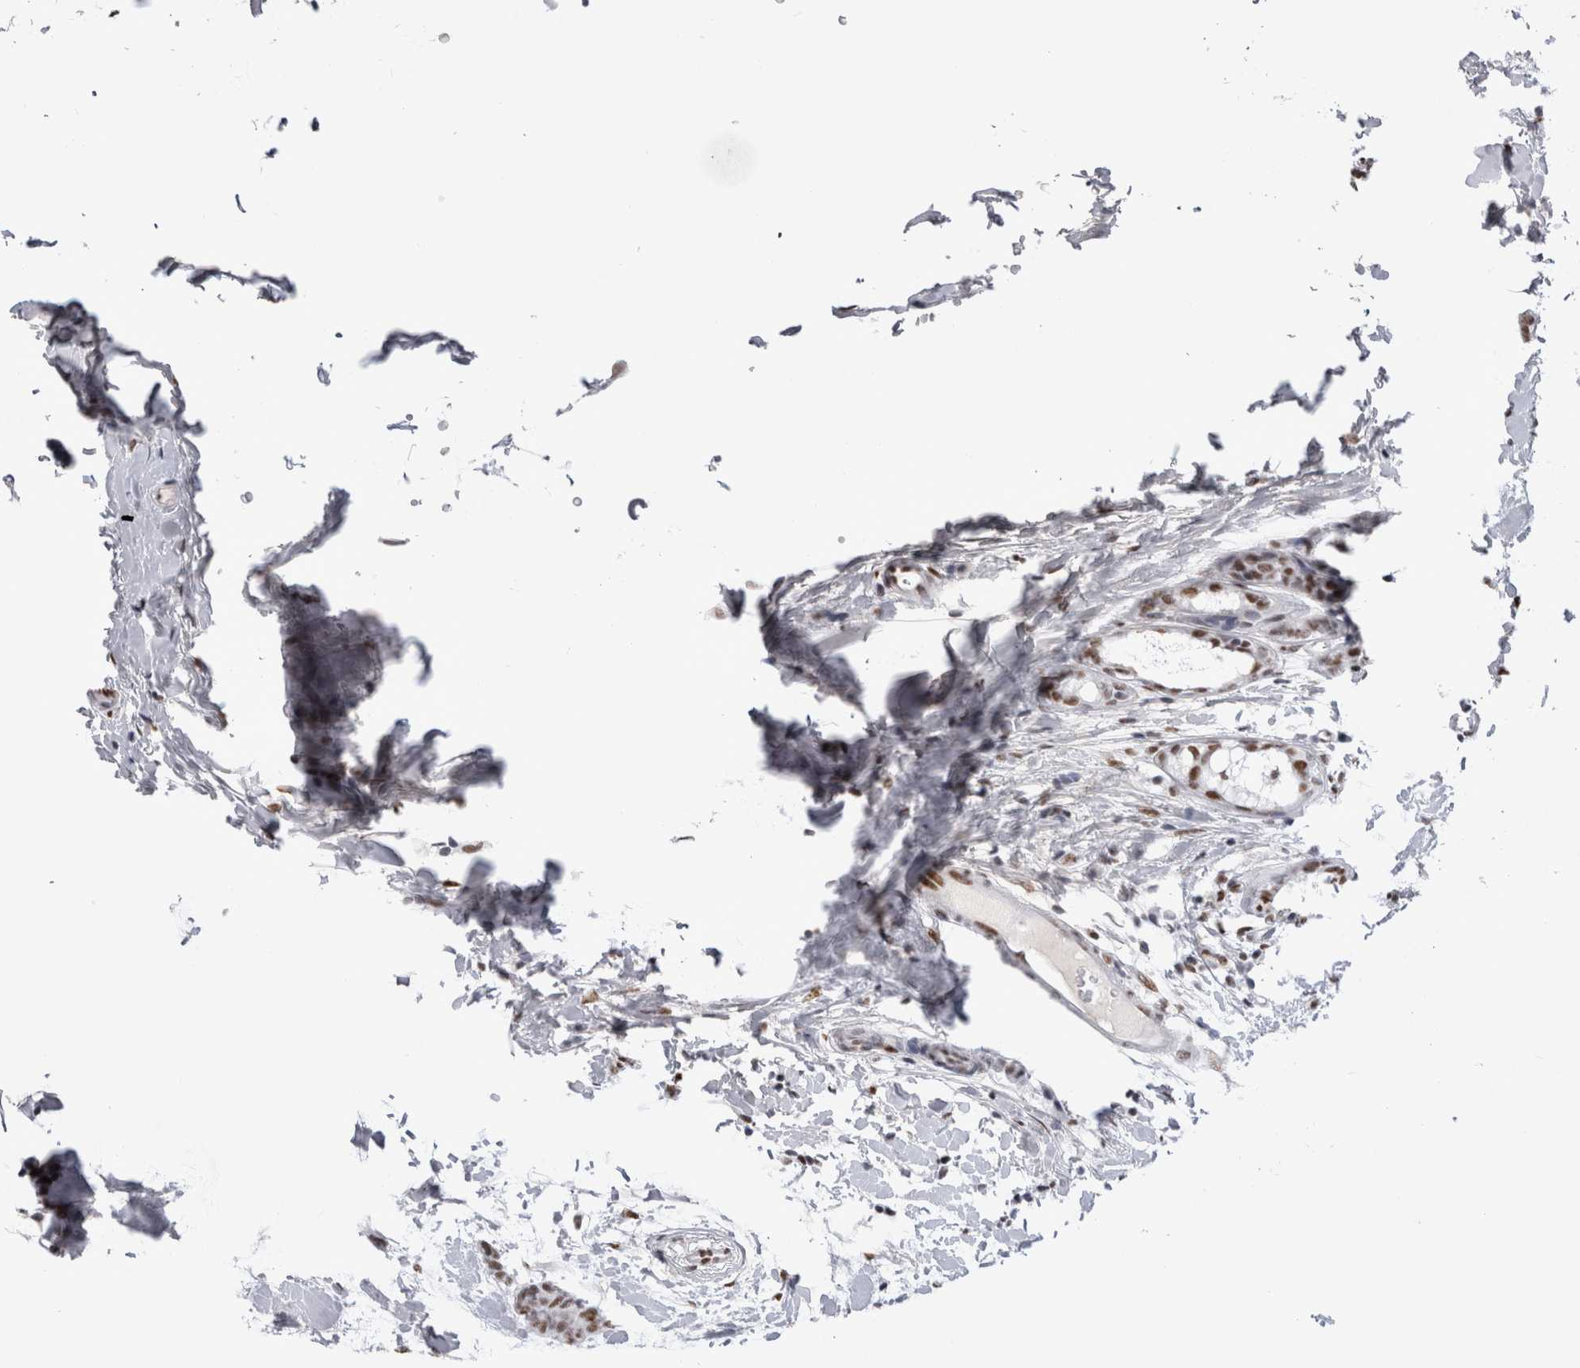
{"staining": {"intensity": "moderate", "quantity": ">75%", "location": "nuclear"}, "tissue": "breast cancer", "cell_type": "Tumor cells", "image_type": "cancer", "snomed": [{"axis": "morphology", "description": "Normal tissue, NOS"}, {"axis": "morphology", "description": "Duct carcinoma"}, {"axis": "topography", "description": "Breast"}], "caption": "High-power microscopy captured an IHC image of breast cancer, revealing moderate nuclear staining in approximately >75% of tumor cells.", "gene": "API5", "patient": {"sex": "female", "age": 40}}